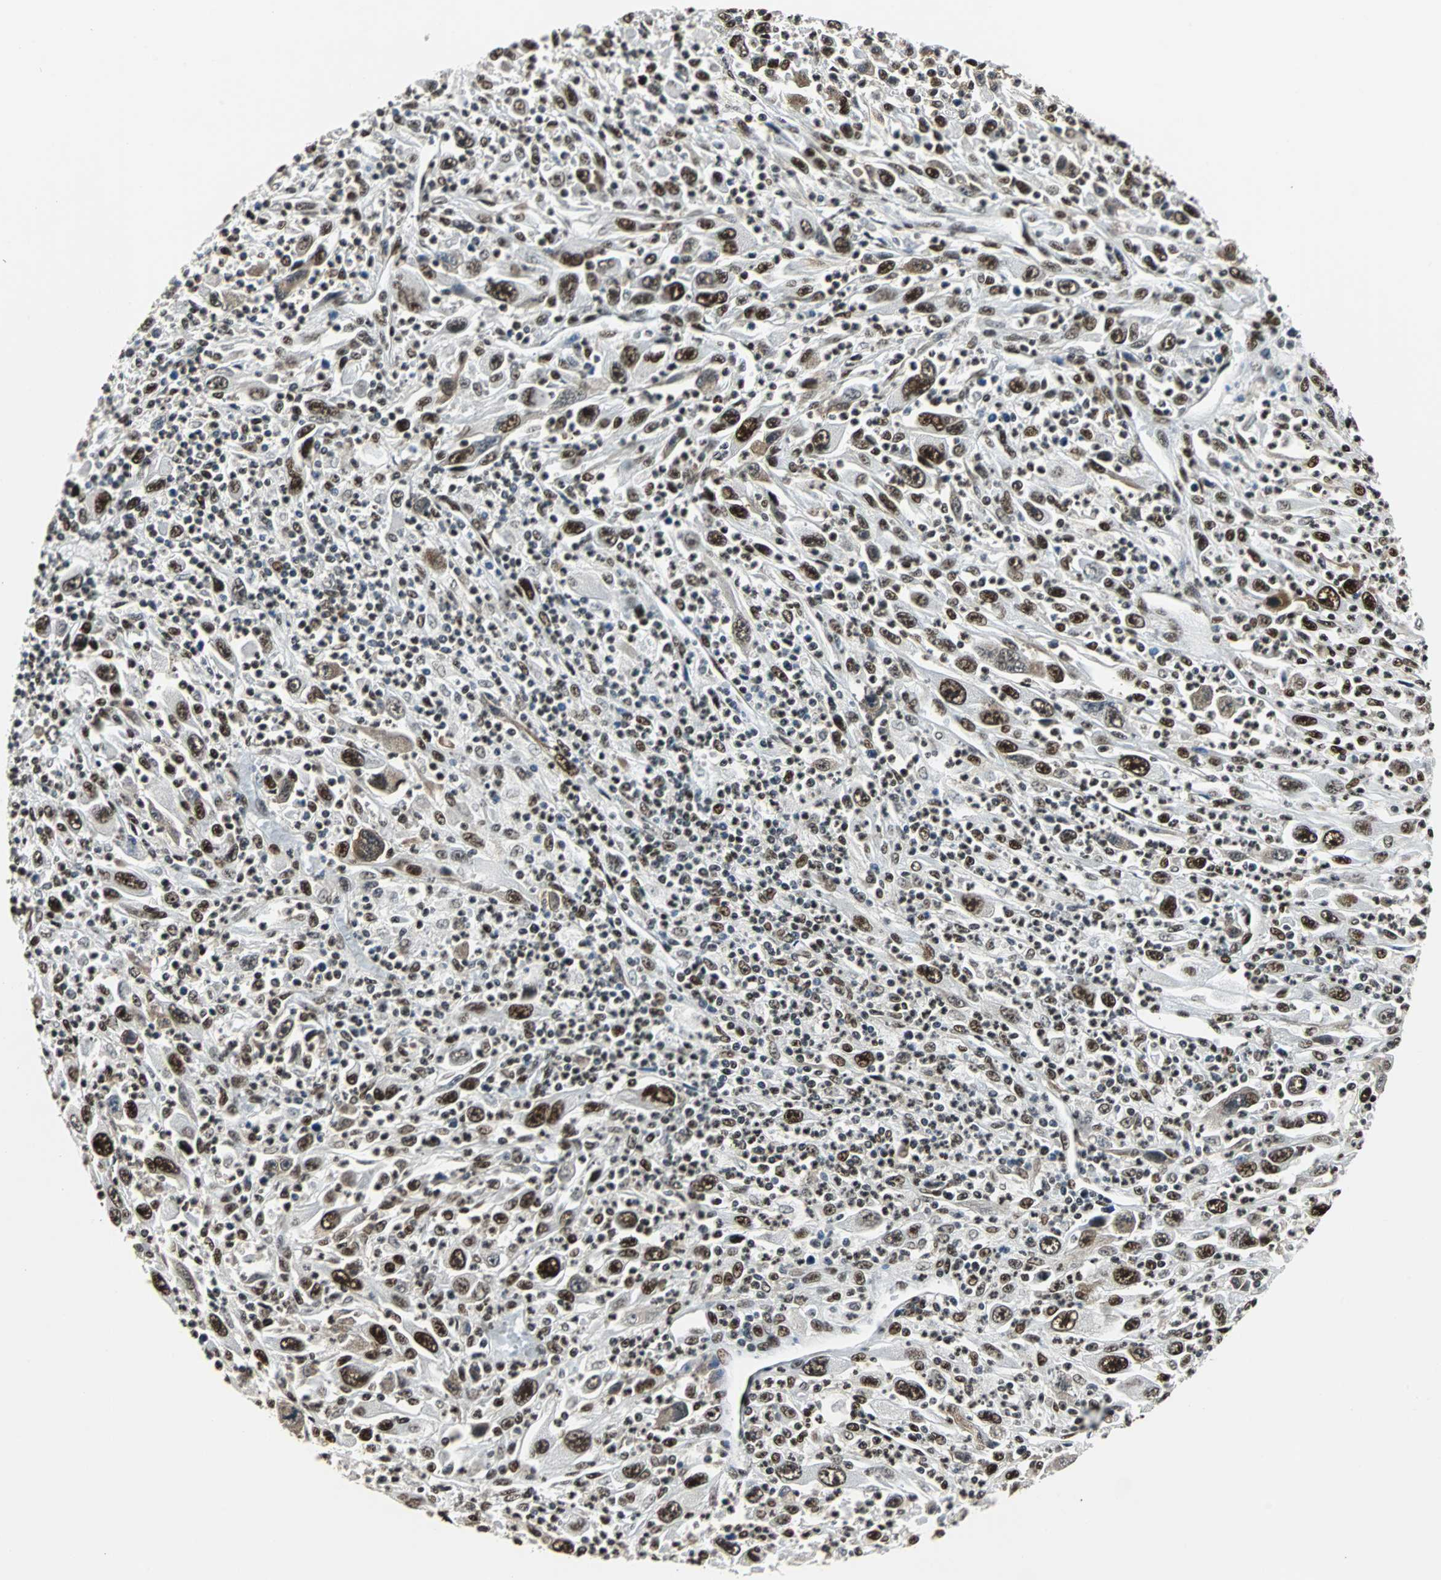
{"staining": {"intensity": "strong", "quantity": ">75%", "location": "nuclear"}, "tissue": "melanoma", "cell_type": "Tumor cells", "image_type": "cancer", "snomed": [{"axis": "morphology", "description": "Malignant melanoma, Metastatic site"}, {"axis": "topography", "description": "Skin"}], "caption": "This is a photomicrograph of IHC staining of melanoma, which shows strong staining in the nuclear of tumor cells.", "gene": "XRCC4", "patient": {"sex": "female", "age": 56}}